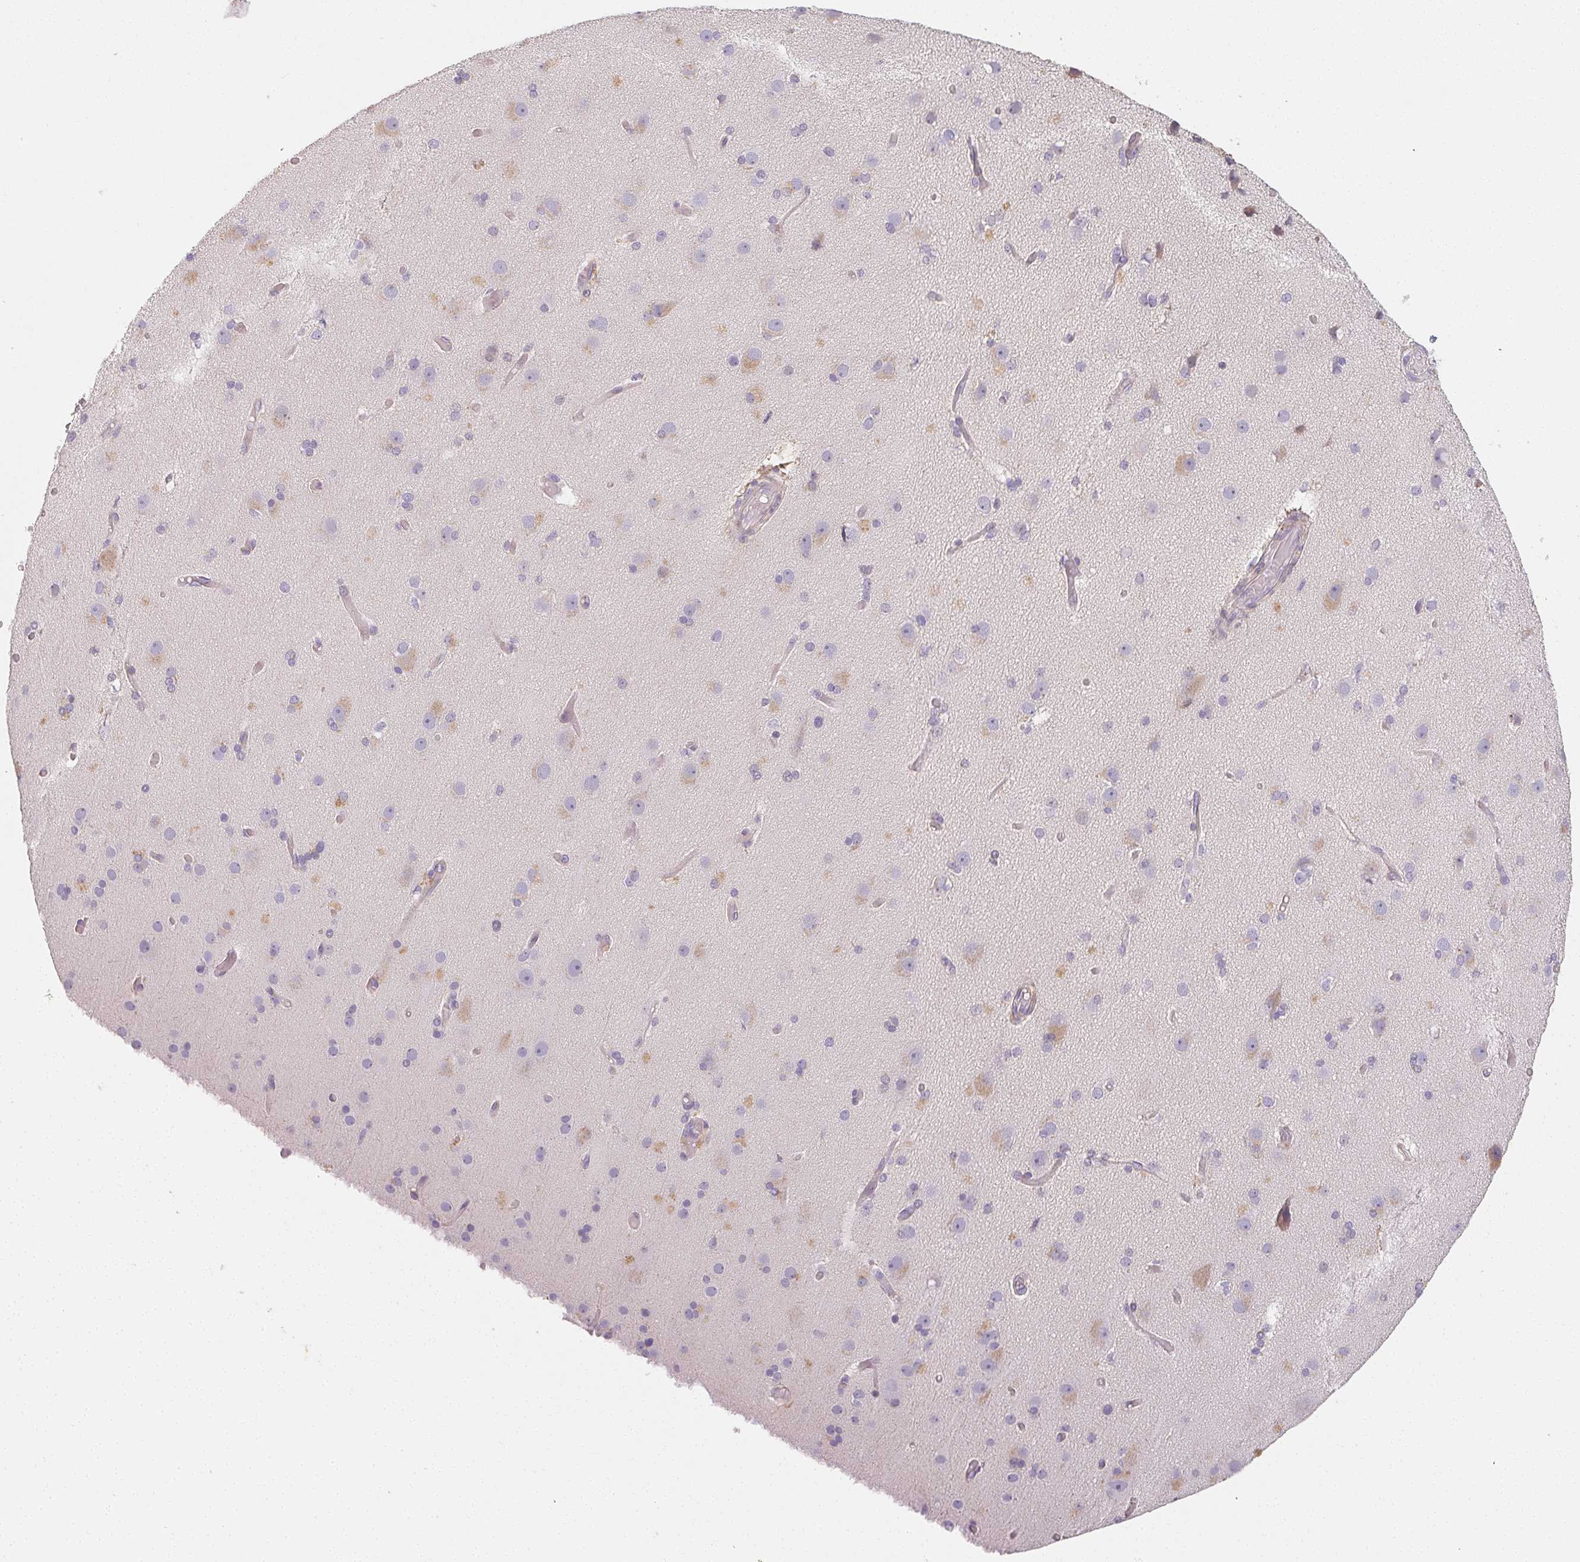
{"staining": {"intensity": "negative", "quantity": "none", "location": "none"}, "tissue": "cerebral cortex", "cell_type": "Endothelial cells", "image_type": "normal", "snomed": [{"axis": "morphology", "description": "Normal tissue, NOS"}, {"axis": "morphology", "description": "Glioma, malignant, High grade"}, {"axis": "topography", "description": "Cerebral cortex"}], "caption": "High magnification brightfield microscopy of normal cerebral cortex stained with DAB (3,3'-diaminobenzidine) (brown) and counterstained with hematoxylin (blue): endothelial cells show no significant staining. The staining is performed using DAB (3,3'-diaminobenzidine) brown chromogen with nuclei counter-stained in using hematoxylin.", "gene": "LRRC23", "patient": {"sex": "male", "age": 71}}